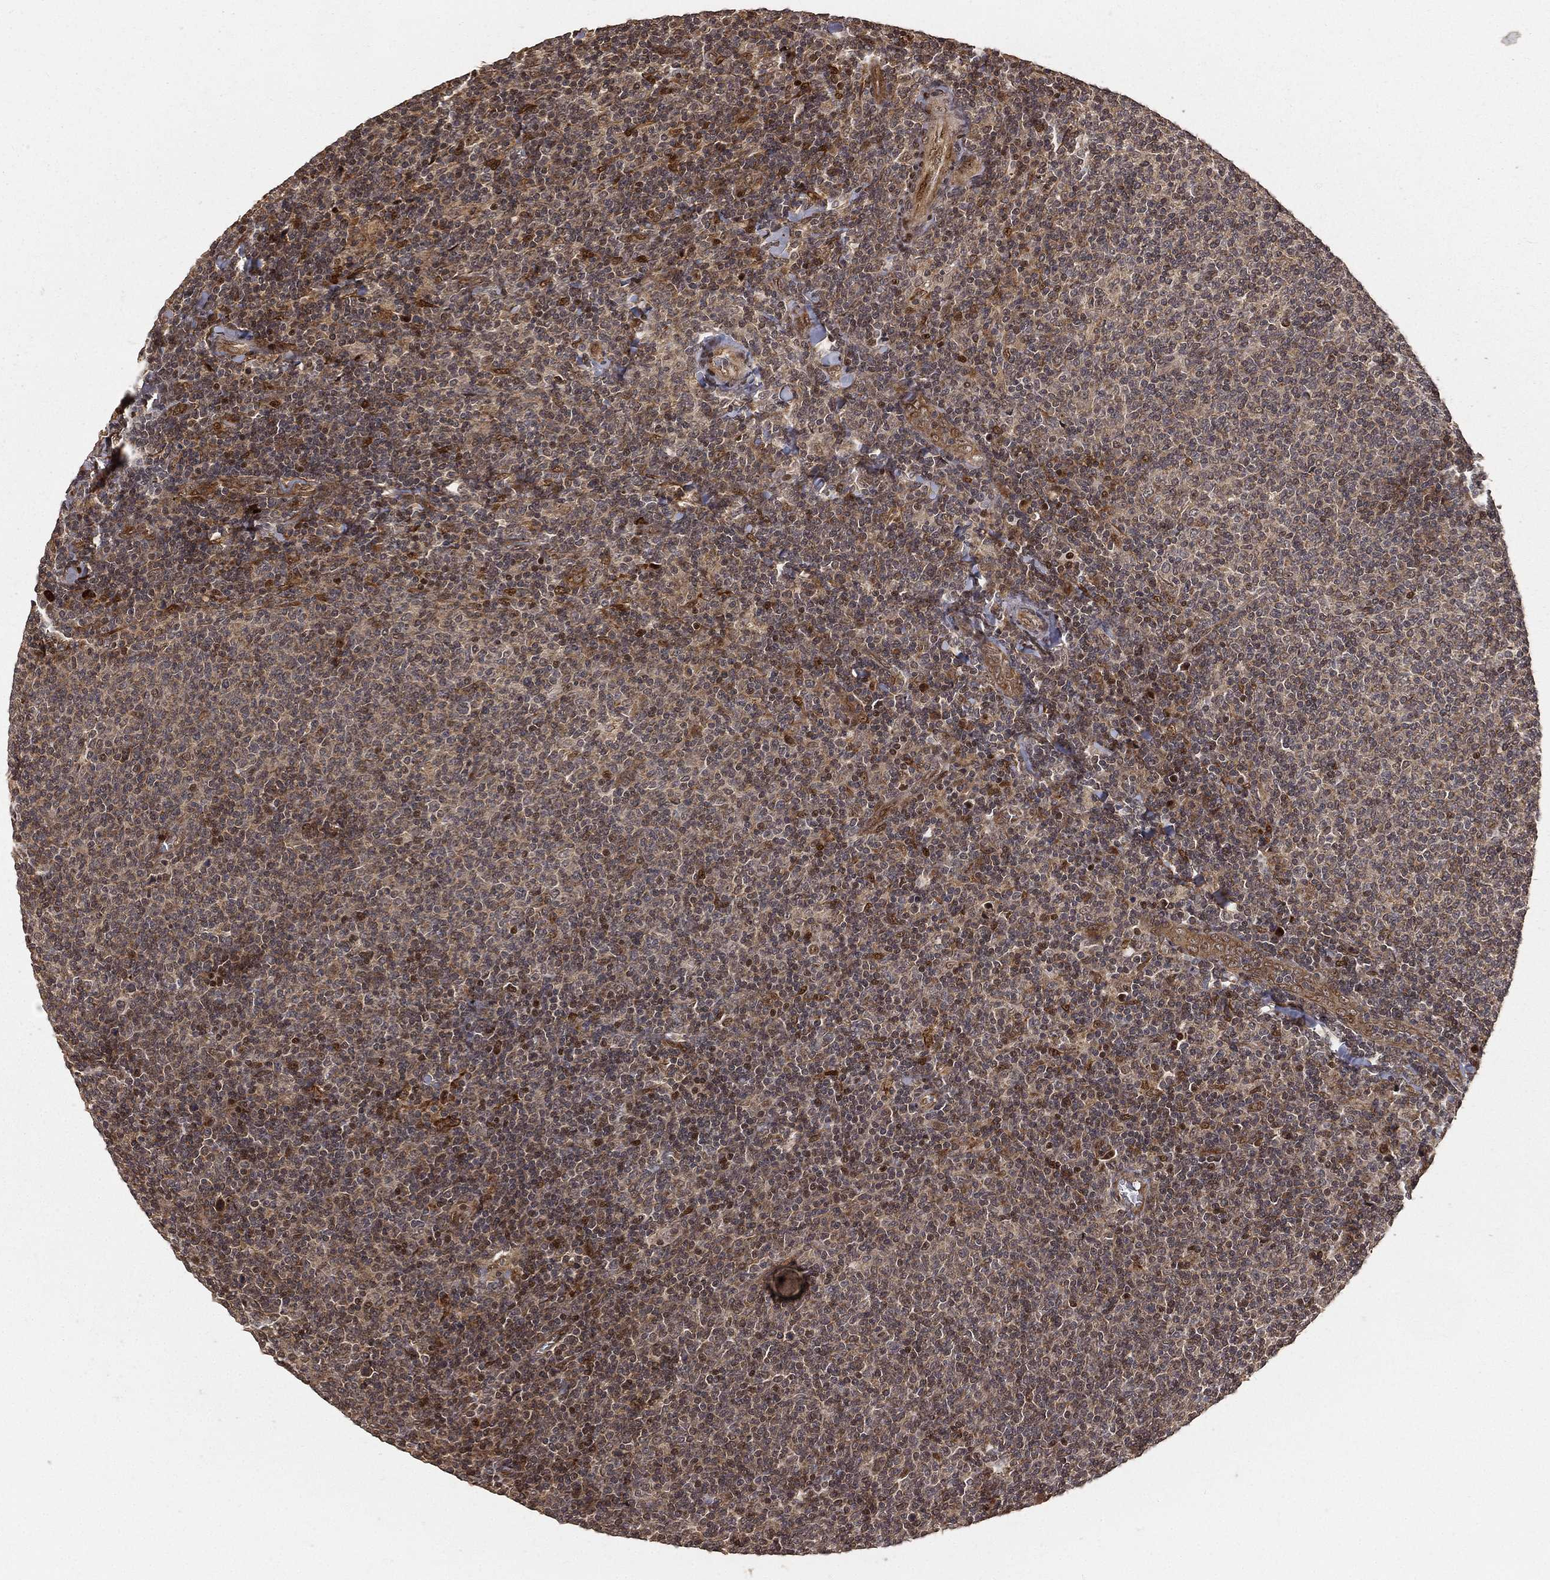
{"staining": {"intensity": "moderate", "quantity": "<25%", "location": "nuclear"}, "tissue": "lymphoma", "cell_type": "Tumor cells", "image_type": "cancer", "snomed": [{"axis": "morphology", "description": "Malignant lymphoma, non-Hodgkin's type, Low grade"}, {"axis": "topography", "description": "Lymph node"}], "caption": "Lymphoma stained with immunohistochemistry shows moderate nuclear positivity in about <25% of tumor cells.", "gene": "MAPK1", "patient": {"sex": "male", "age": 52}}